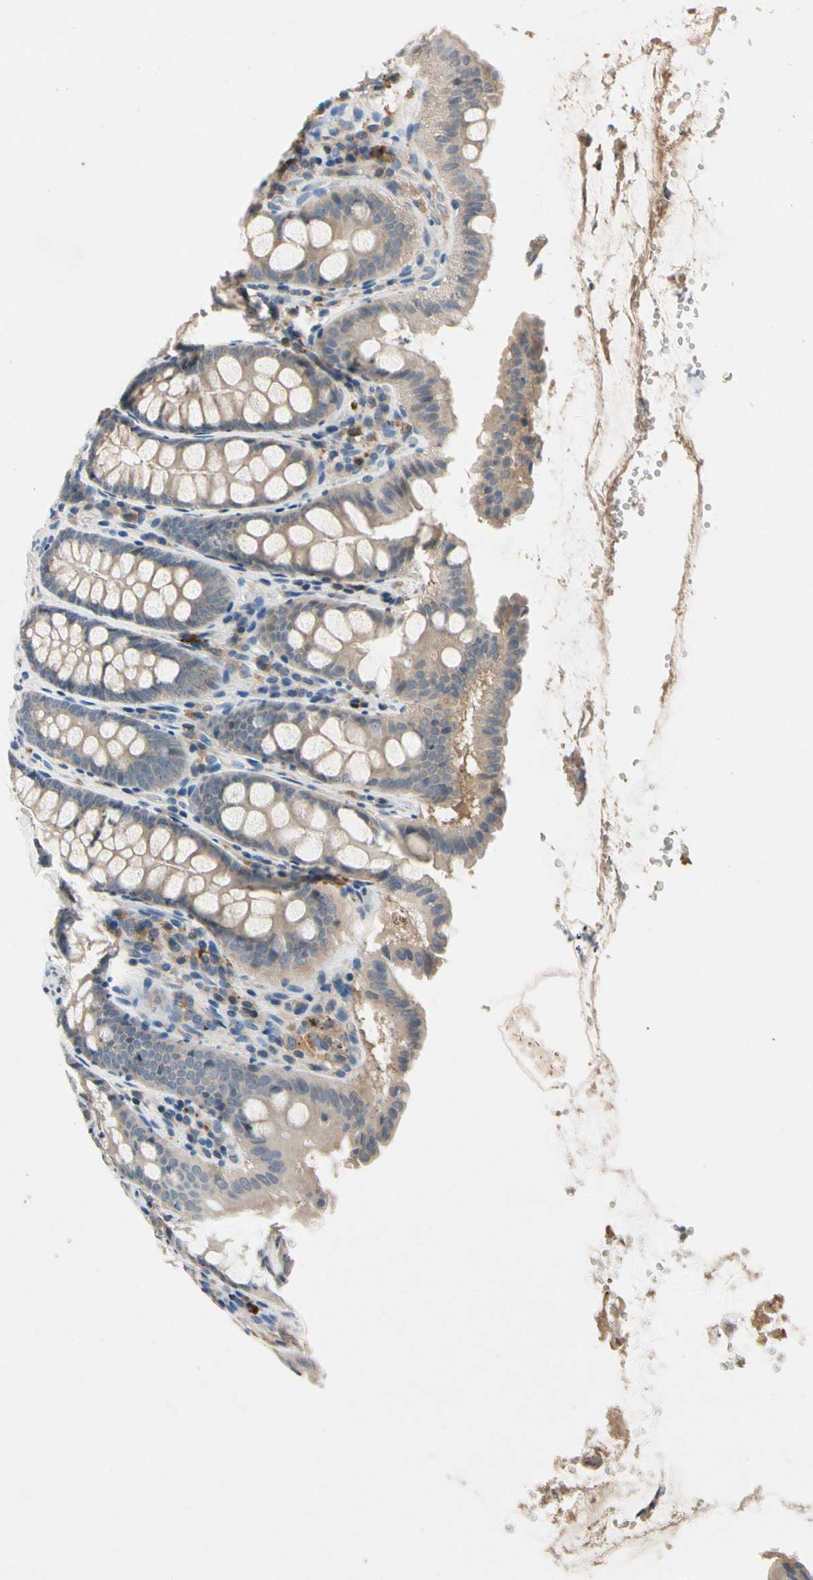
{"staining": {"intensity": "weak", "quantity": ">75%", "location": "cytoplasmic/membranous"}, "tissue": "colon", "cell_type": "Endothelial cells", "image_type": "normal", "snomed": [{"axis": "morphology", "description": "Normal tissue, NOS"}, {"axis": "topography", "description": "Colon"}], "caption": "About >75% of endothelial cells in unremarkable human colon show weak cytoplasmic/membranous protein staining as visualized by brown immunohistochemical staining.", "gene": "IL1RL1", "patient": {"sex": "female", "age": 61}}